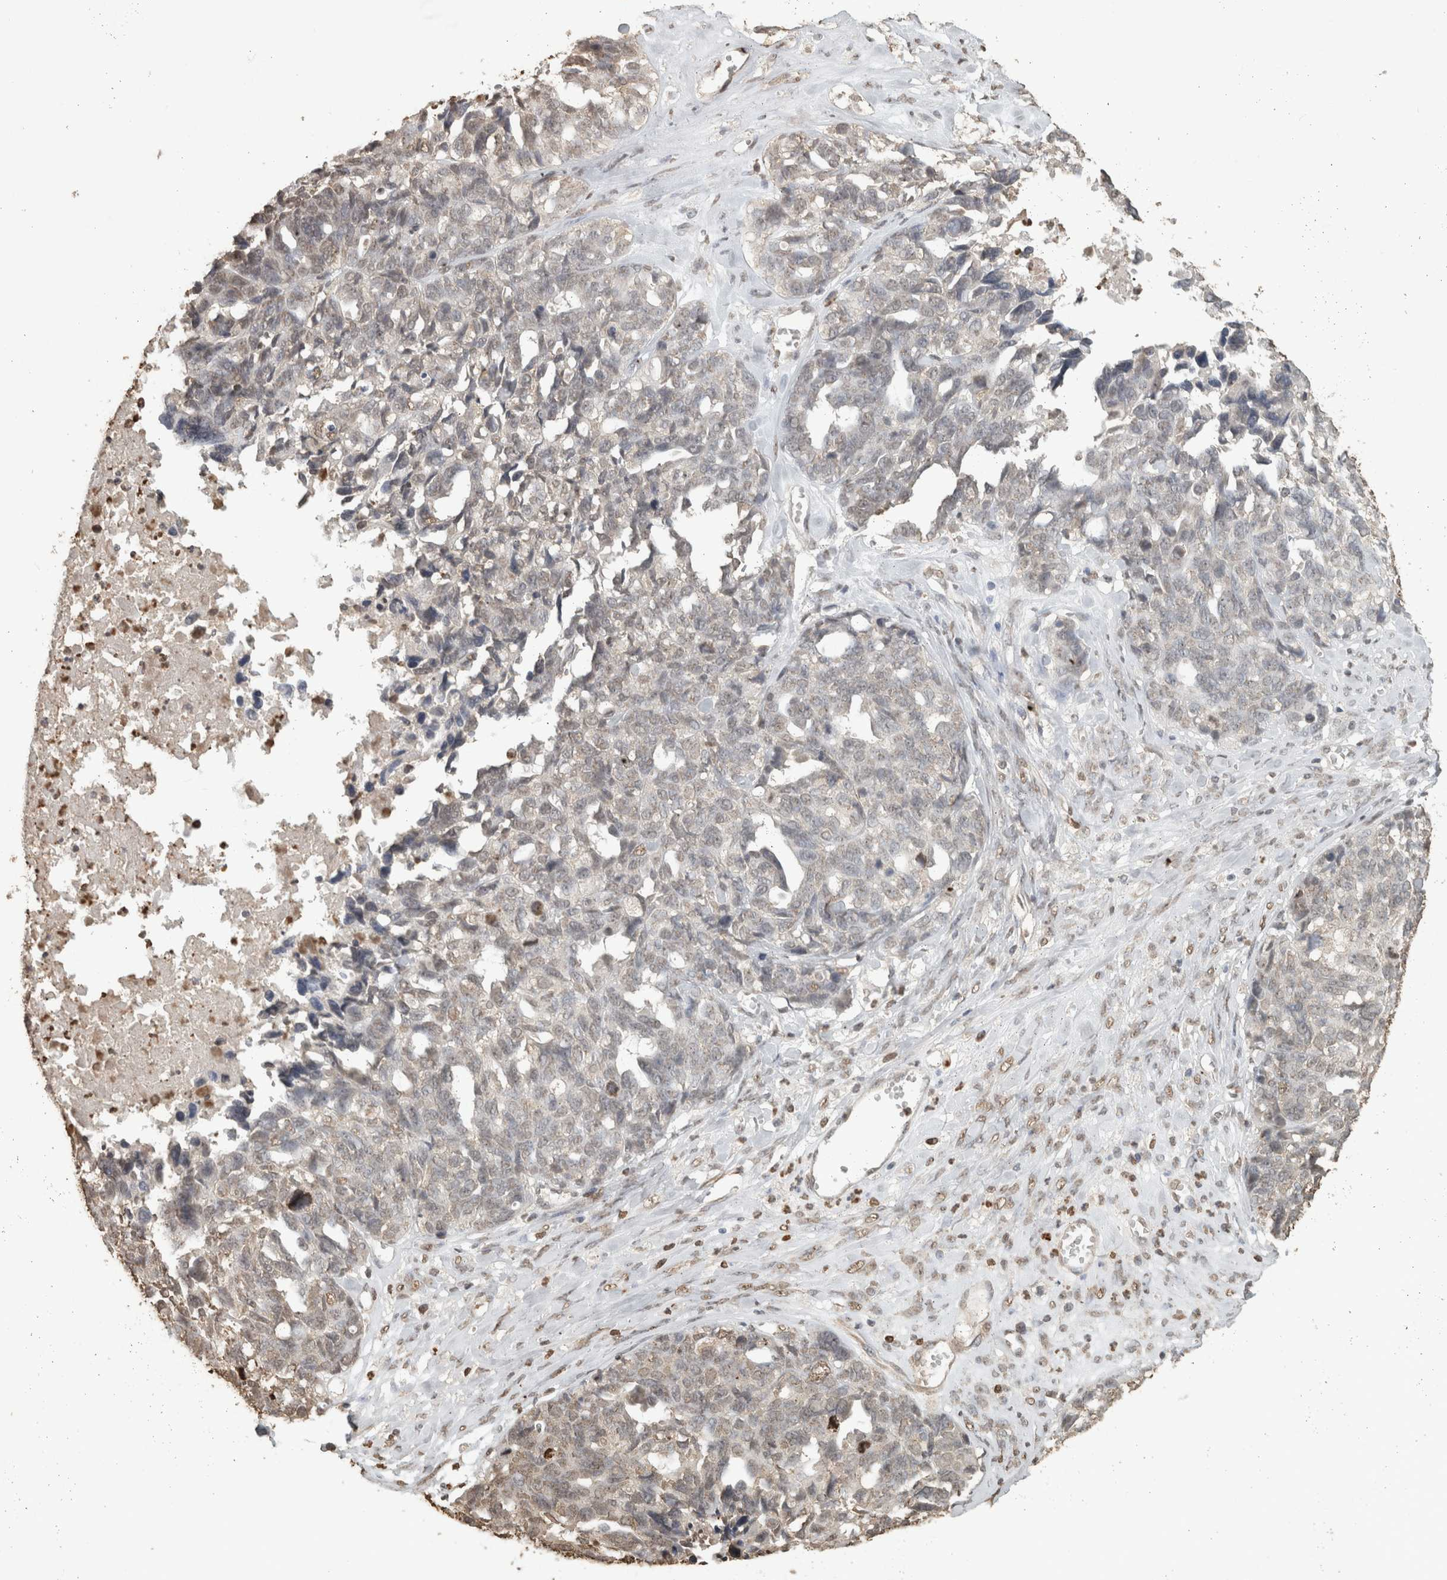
{"staining": {"intensity": "weak", "quantity": "<25%", "location": "nuclear"}, "tissue": "ovarian cancer", "cell_type": "Tumor cells", "image_type": "cancer", "snomed": [{"axis": "morphology", "description": "Cystadenocarcinoma, serous, NOS"}, {"axis": "topography", "description": "Ovary"}], "caption": "The image reveals no significant expression in tumor cells of serous cystadenocarcinoma (ovarian).", "gene": "HAND2", "patient": {"sex": "female", "age": 79}}